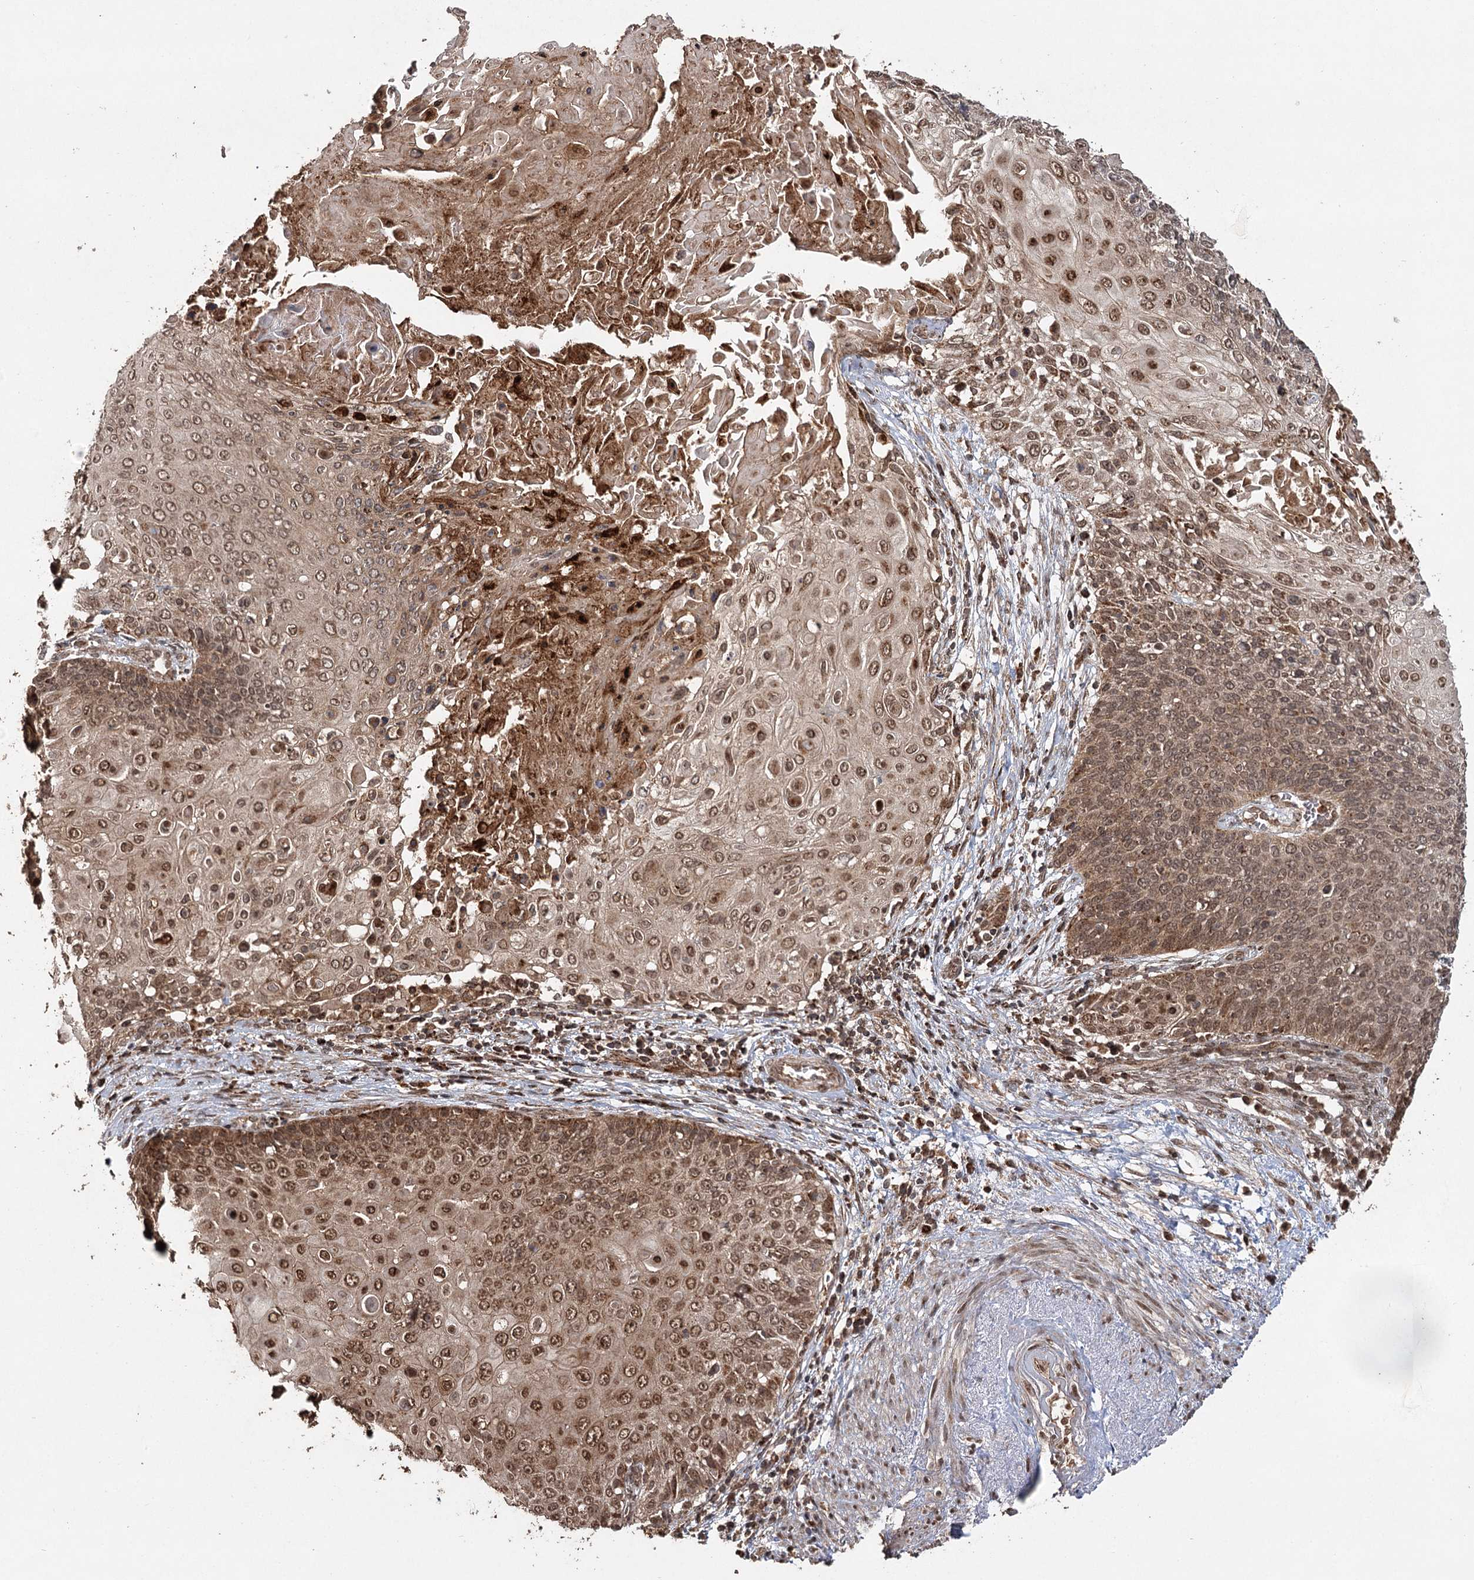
{"staining": {"intensity": "moderate", "quantity": ">75%", "location": "cytoplasmic/membranous,nuclear"}, "tissue": "cervical cancer", "cell_type": "Tumor cells", "image_type": "cancer", "snomed": [{"axis": "morphology", "description": "Squamous cell carcinoma, NOS"}, {"axis": "topography", "description": "Cervix"}], "caption": "This is an image of IHC staining of cervical cancer, which shows moderate expression in the cytoplasmic/membranous and nuclear of tumor cells.", "gene": "ZNRF3", "patient": {"sex": "female", "age": 39}}